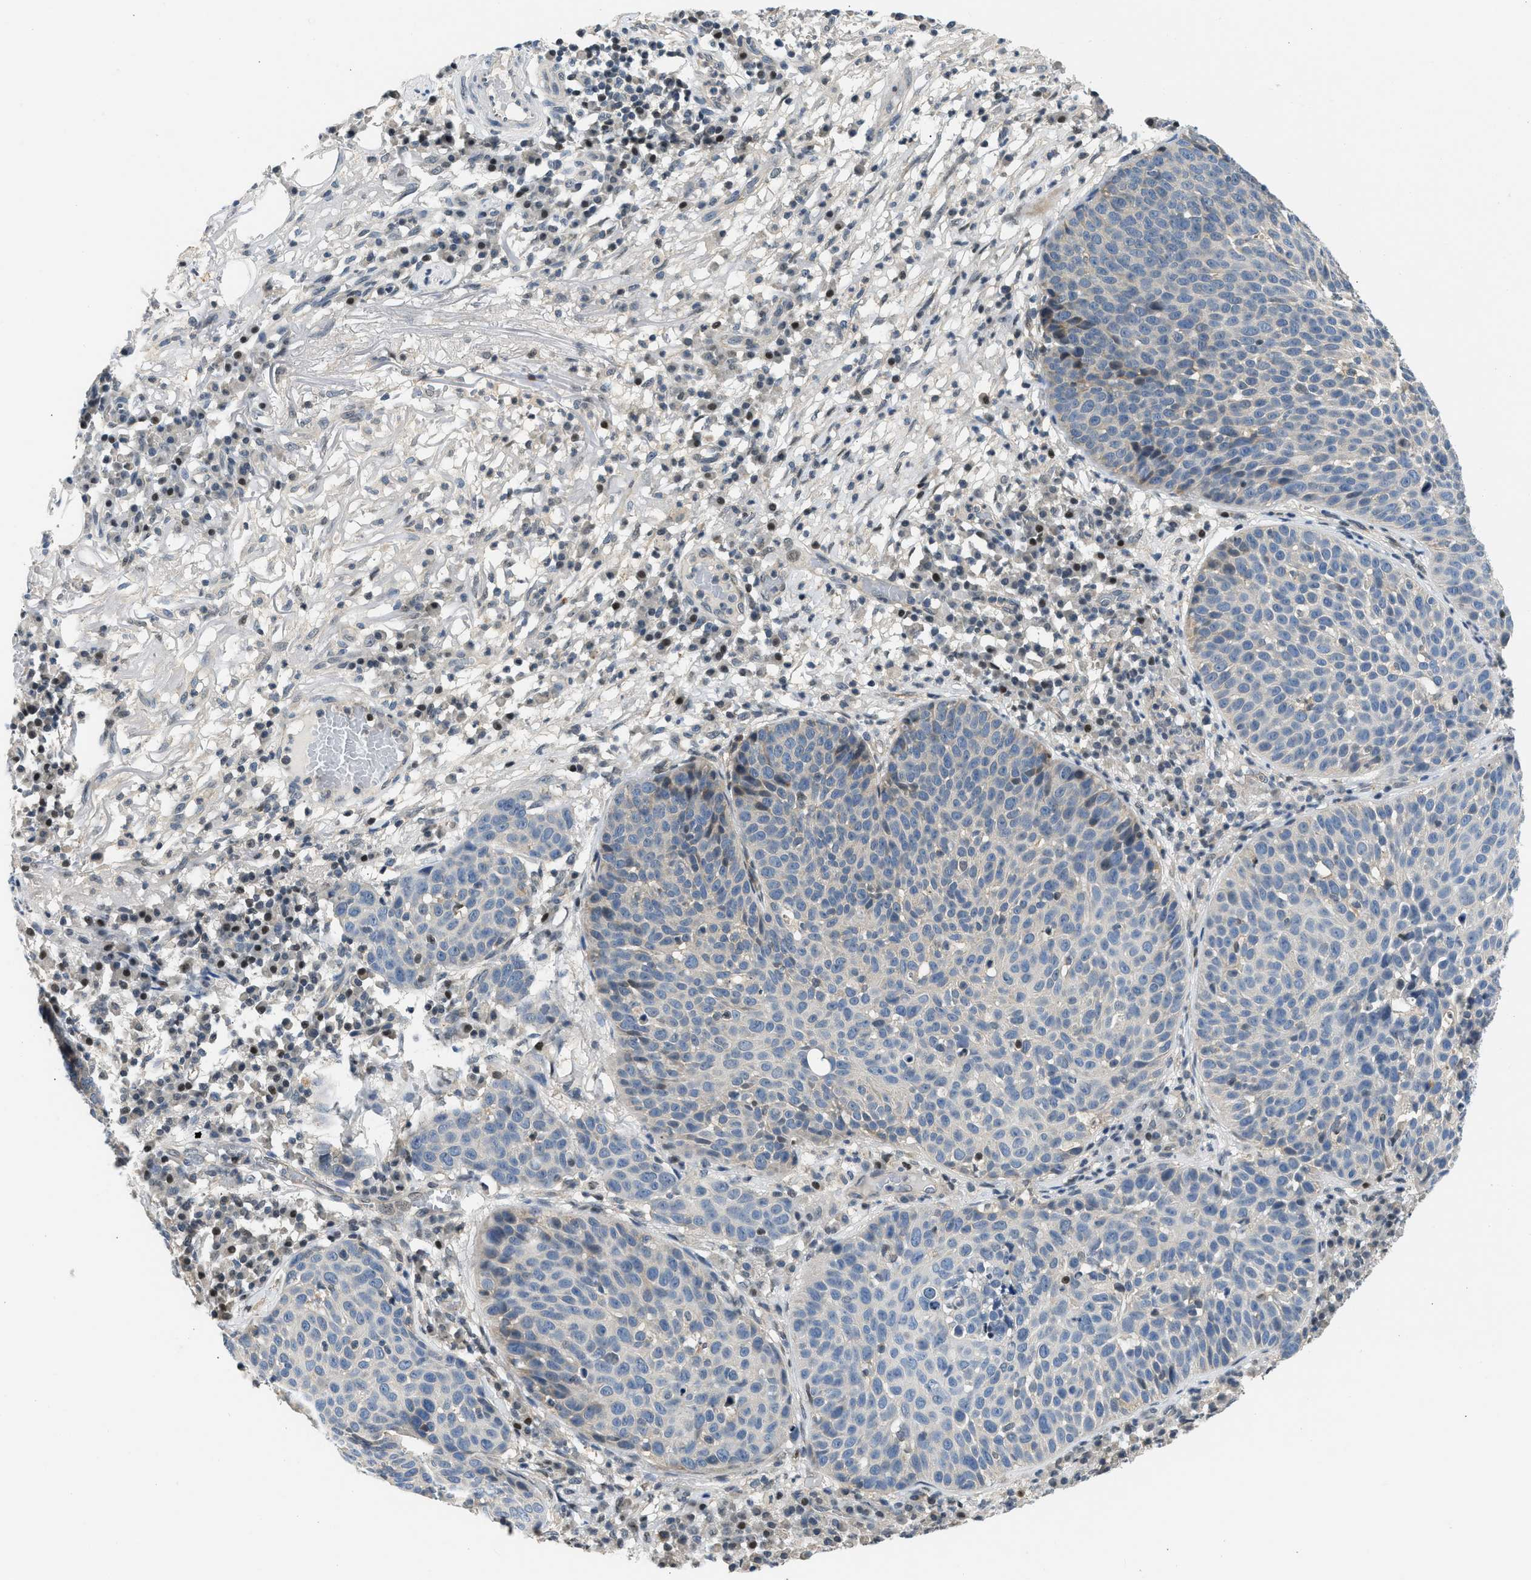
{"staining": {"intensity": "negative", "quantity": "none", "location": "none"}, "tissue": "skin cancer", "cell_type": "Tumor cells", "image_type": "cancer", "snomed": [{"axis": "morphology", "description": "Squamous cell carcinoma in situ, NOS"}, {"axis": "morphology", "description": "Squamous cell carcinoma, NOS"}, {"axis": "topography", "description": "Skin"}], "caption": "This is a micrograph of IHC staining of squamous cell carcinoma in situ (skin), which shows no expression in tumor cells.", "gene": "OLIG3", "patient": {"sex": "male", "age": 93}}